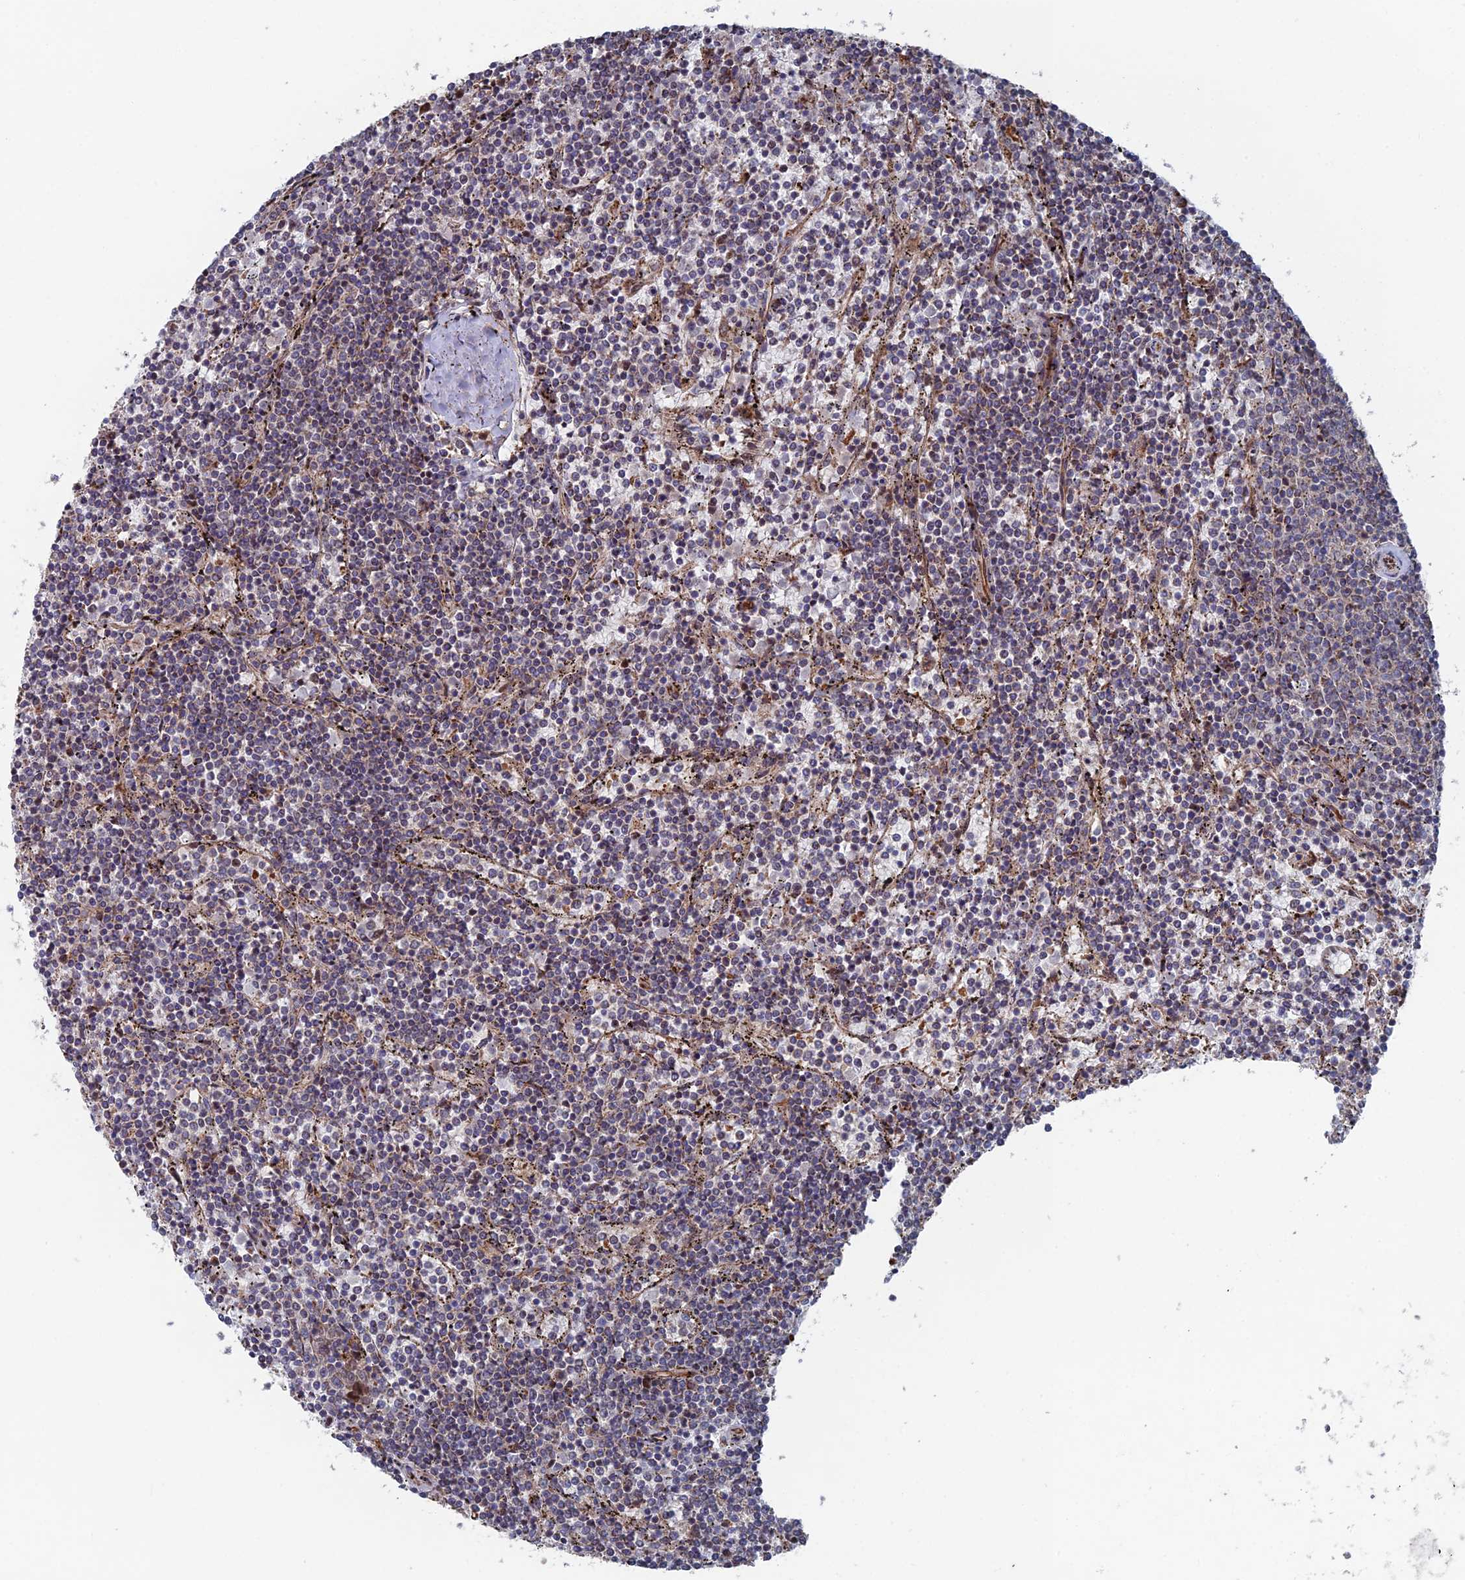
{"staining": {"intensity": "negative", "quantity": "none", "location": "none"}, "tissue": "lymphoma", "cell_type": "Tumor cells", "image_type": "cancer", "snomed": [{"axis": "morphology", "description": "Malignant lymphoma, non-Hodgkin's type, Low grade"}, {"axis": "topography", "description": "Spleen"}], "caption": "An immunohistochemistry (IHC) histopathology image of low-grade malignant lymphoma, non-Hodgkin's type is shown. There is no staining in tumor cells of low-grade malignant lymphoma, non-Hodgkin's type.", "gene": "GTF2IRD1", "patient": {"sex": "female", "age": 50}}